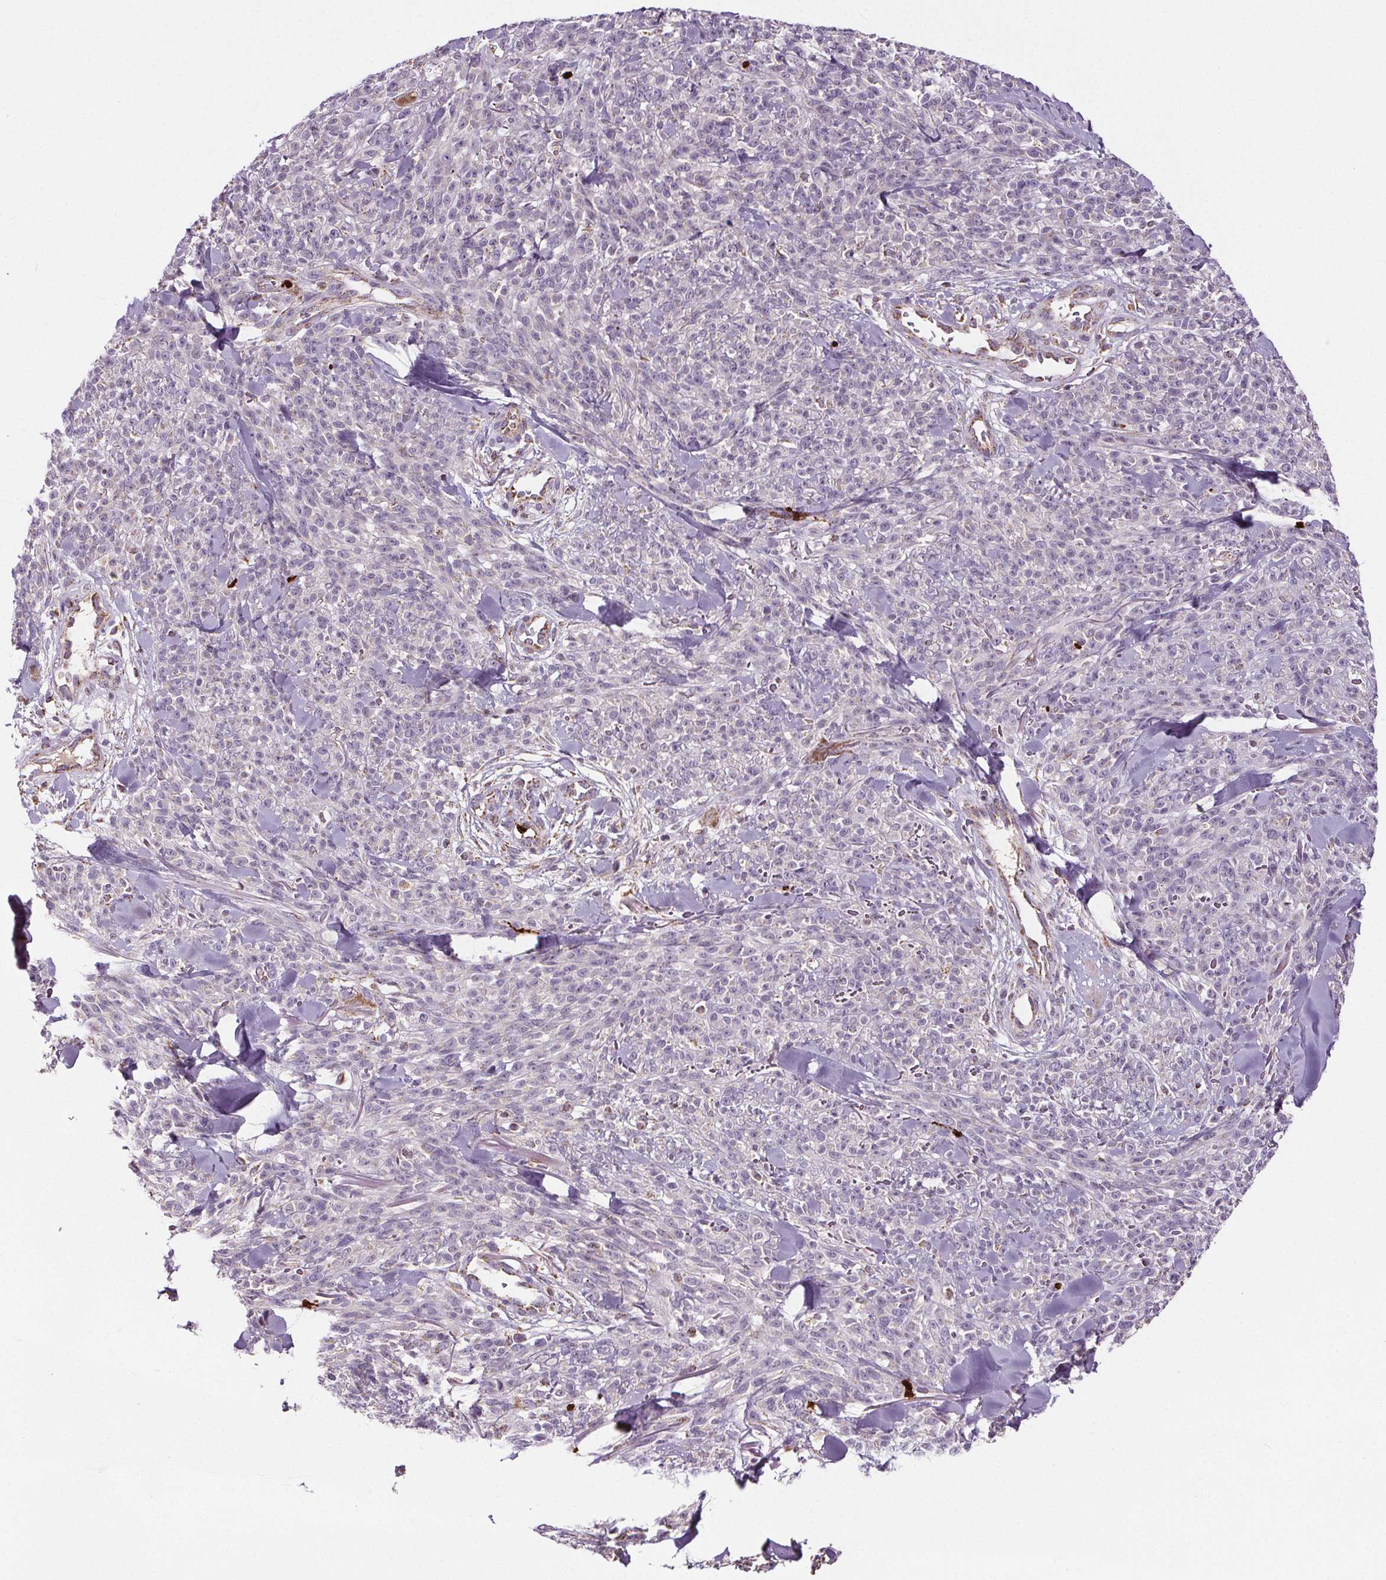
{"staining": {"intensity": "negative", "quantity": "none", "location": "none"}, "tissue": "melanoma", "cell_type": "Tumor cells", "image_type": "cancer", "snomed": [{"axis": "morphology", "description": "Malignant melanoma, NOS"}, {"axis": "topography", "description": "Skin"}, {"axis": "topography", "description": "Skin of trunk"}], "caption": "Protein analysis of melanoma displays no significant positivity in tumor cells.", "gene": "SUCLA2", "patient": {"sex": "male", "age": 74}}